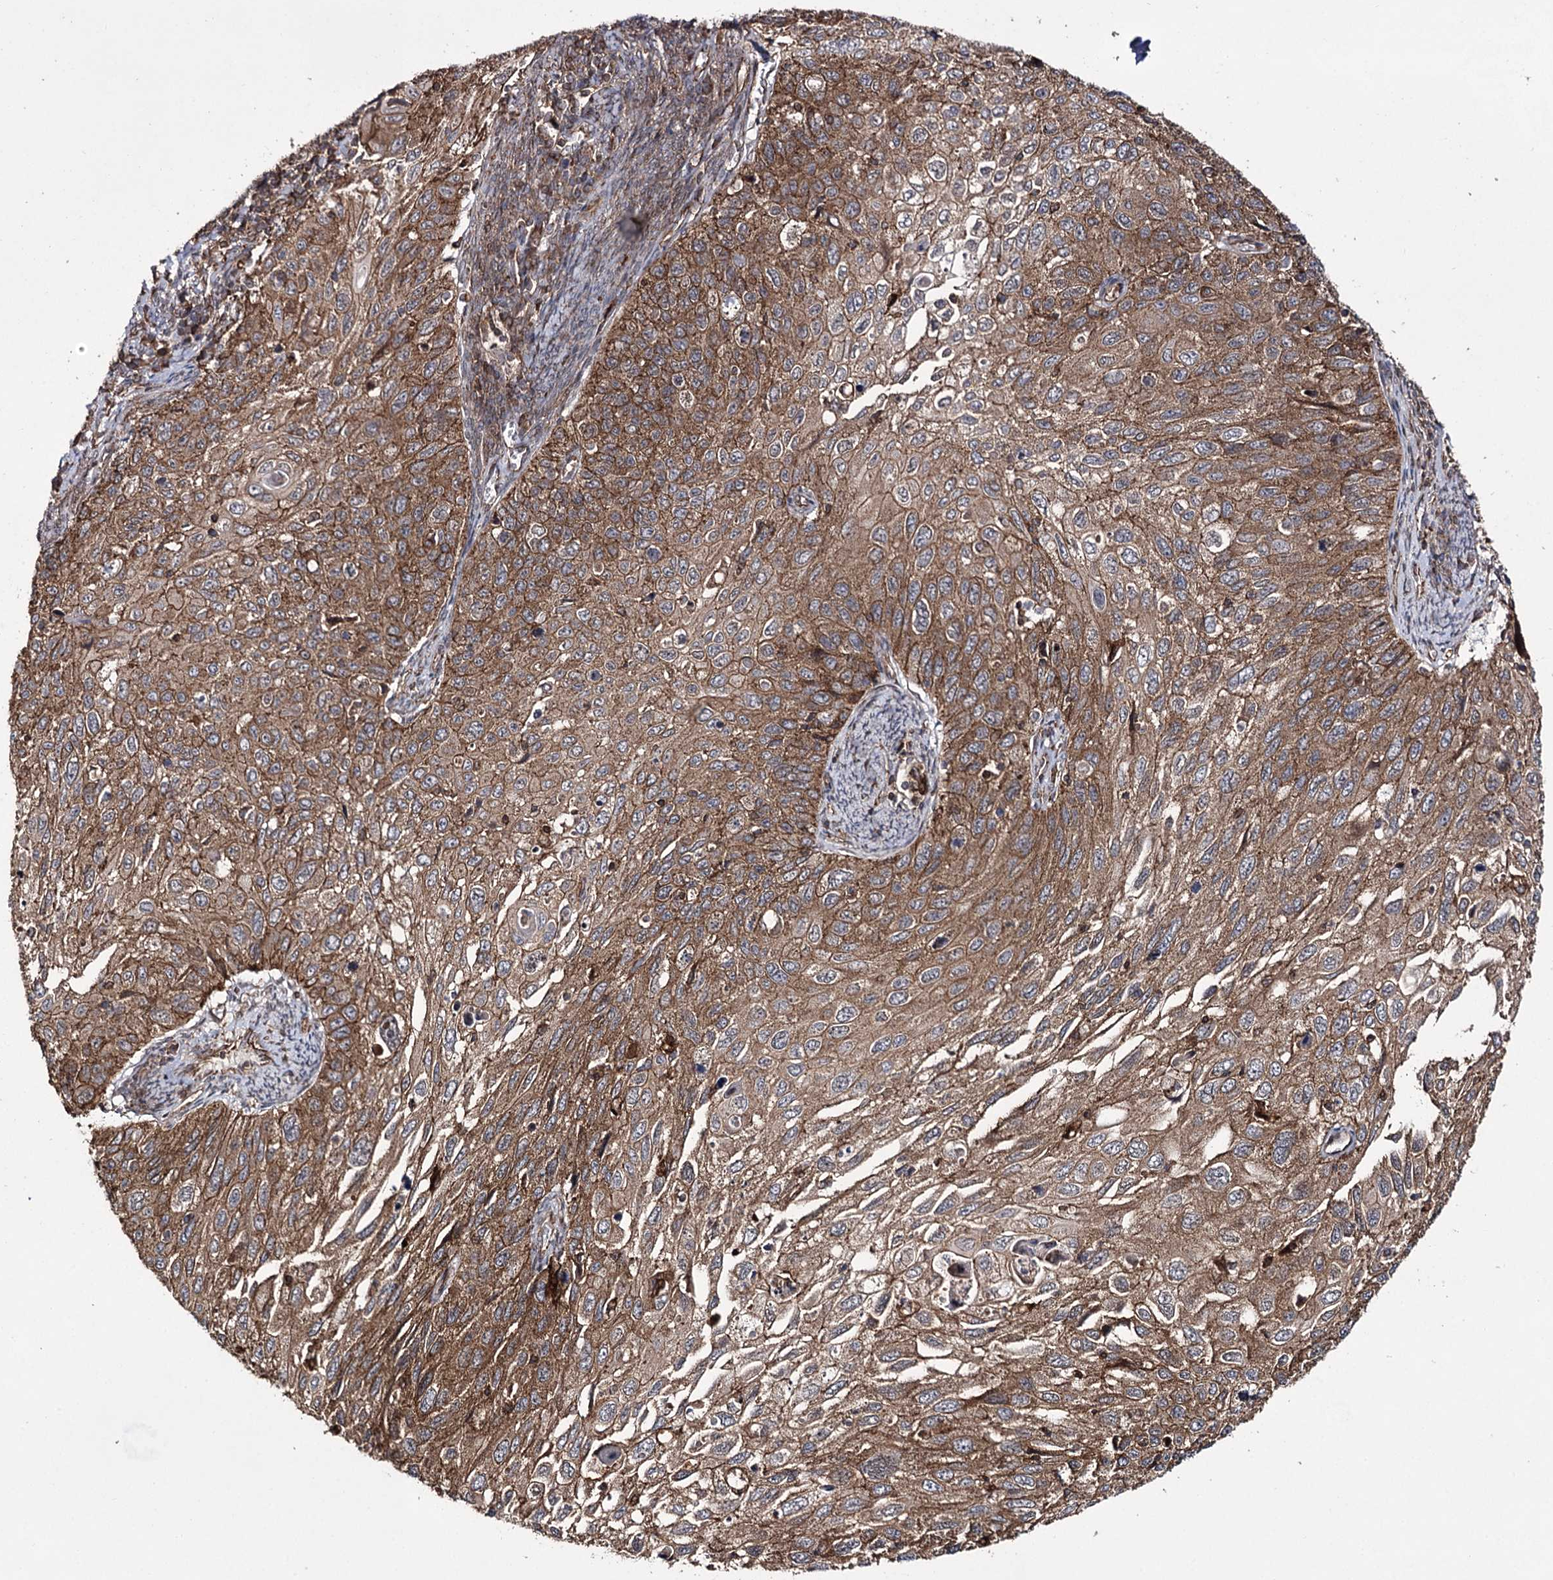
{"staining": {"intensity": "moderate", "quantity": ">75%", "location": "cytoplasmic/membranous"}, "tissue": "cervical cancer", "cell_type": "Tumor cells", "image_type": "cancer", "snomed": [{"axis": "morphology", "description": "Squamous cell carcinoma, NOS"}, {"axis": "topography", "description": "Cervix"}], "caption": "The micrograph shows immunohistochemical staining of cervical cancer. There is moderate cytoplasmic/membranous expression is identified in approximately >75% of tumor cells.", "gene": "DHX29", "patient": {"sex": "female", "age": 70}}